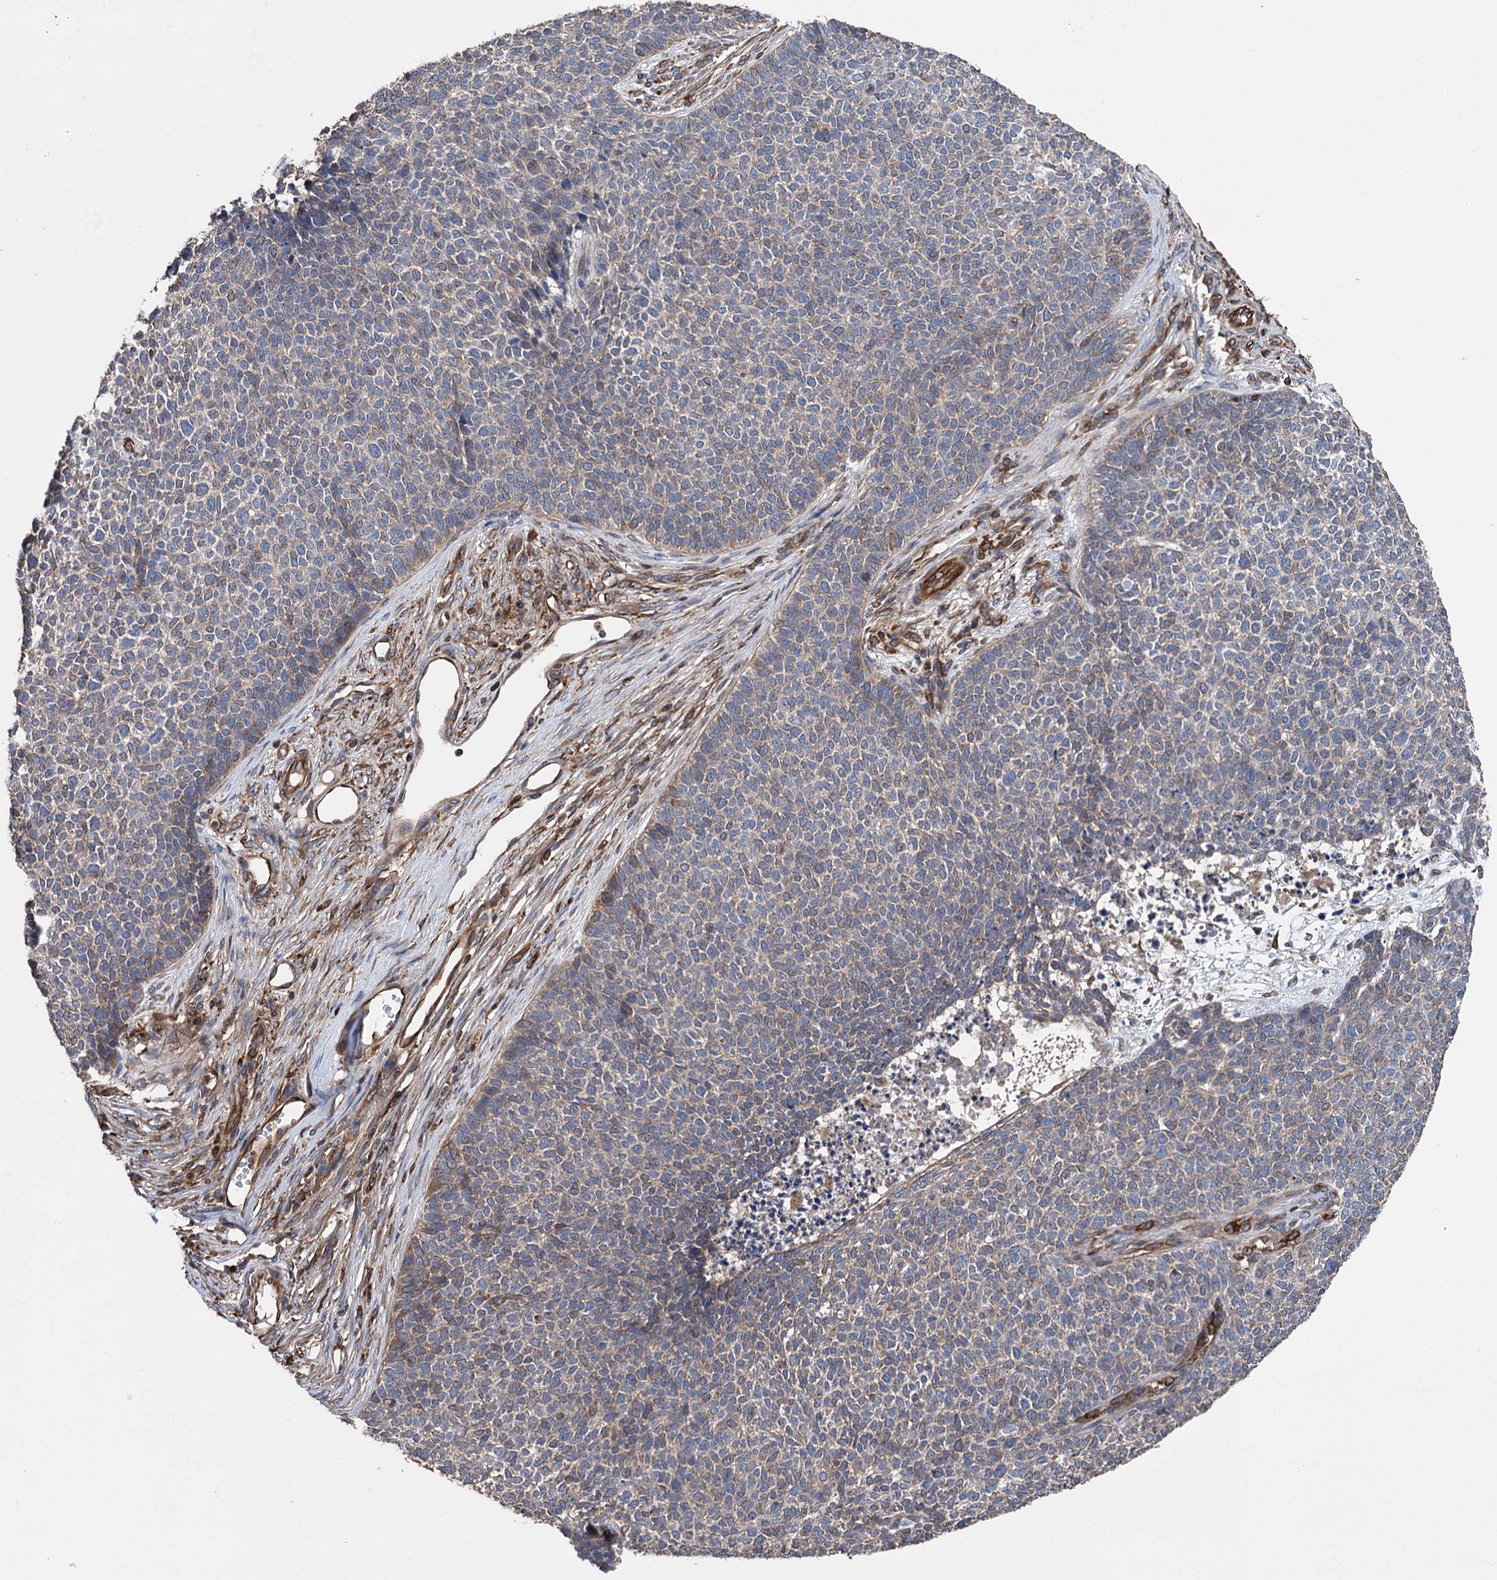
{"staining": {"intensity": "weak", "quantity": "<25%", "location": "cytoplasmic/membranous"}, "tissue": "skin cancer", "cell_type": "Tumor cells", "image_type": "cancer", "snomed": [{"axis": "morphology", "description": "Basal cell carcinoma"}, {"axis": "topography", "description": "Skin"}], "caption": "The immunohistochemistry photomicrograph has no significant positivity in tumor cells of basal cell carcinoma (skin) tissue. (DAB (3,3'-diaminobenzidine) immunohistochemistry (IHC) with hematoxylin counter stain).", "gene": "STING1", "patient": {"sex": "female", "age": 84}}